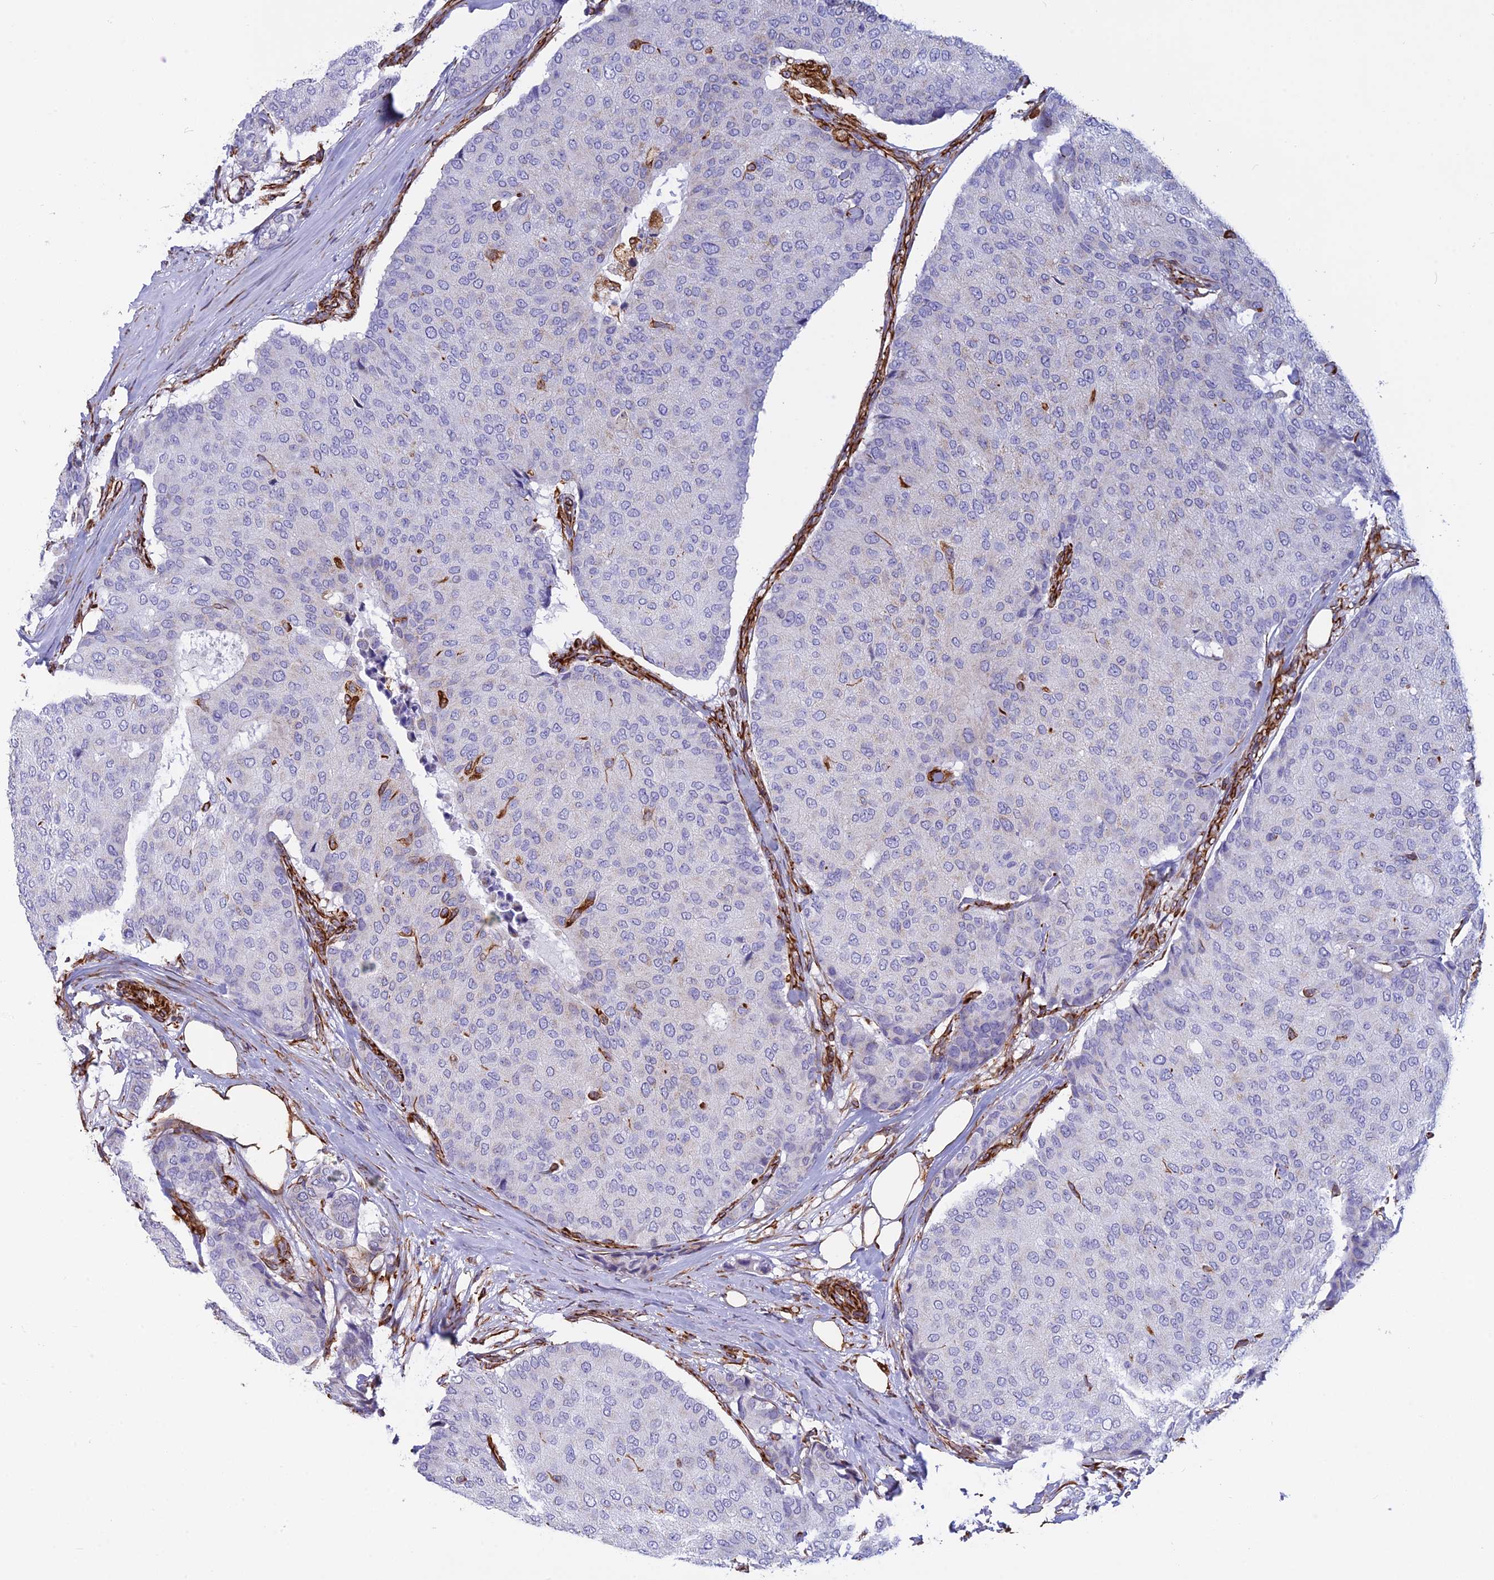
{"staining": {"intensity": "negative", "quantity": "none", "location": "none"}, "tissue": "breast cancer", "cell_type": "Tumor cells", "image_type": "cancer", "snomed": [{"axis": "morphology", "description": "Duct carcinoma"}, {"axis": "topography", "description": "Breast"}], "caption": "A micrograph of breast invasive ductal carcinoma stained for a protein demonstrates no brown staining in tumor cells.", "gene": "FBXL20", "patient": {"sex": "female", "age": 75}}